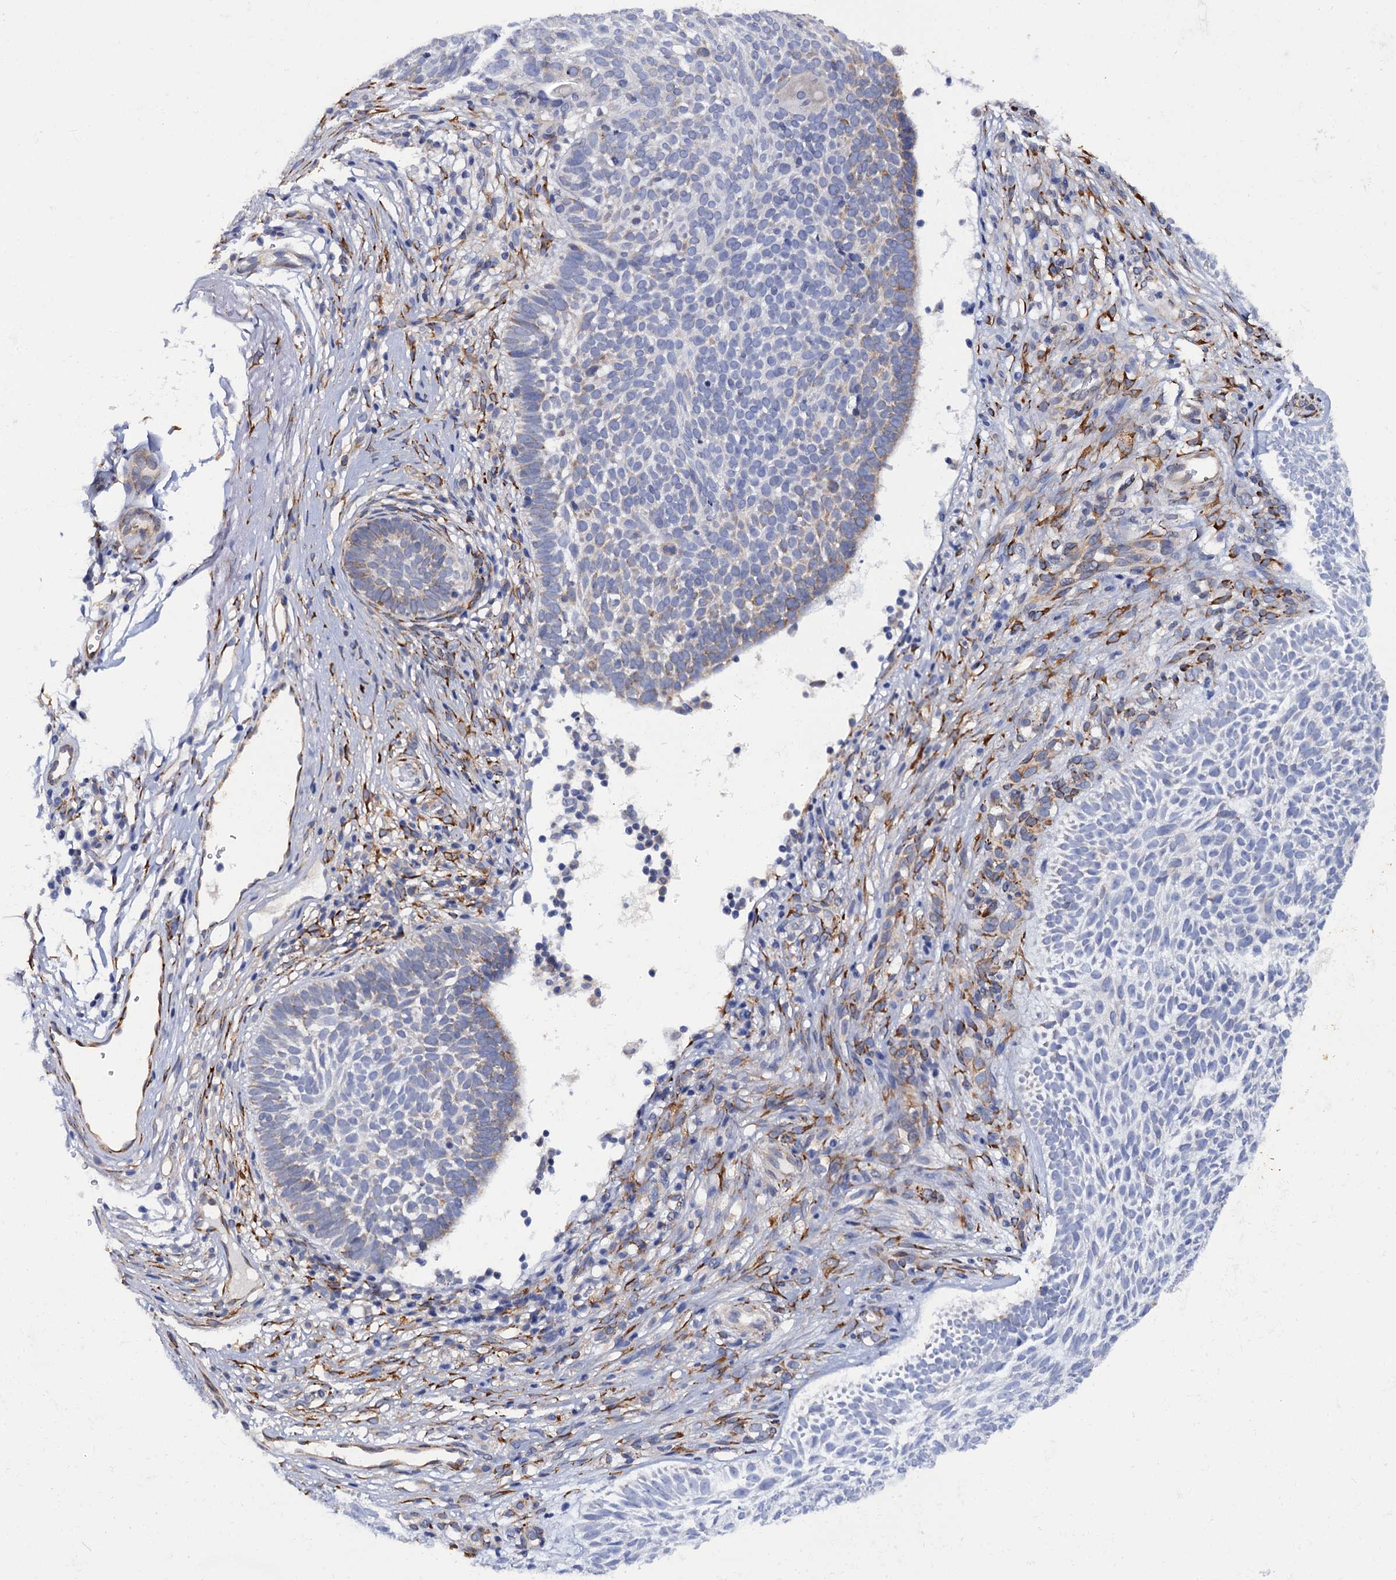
{"staining": {"intensity": "weak", "quantity": "<25%", "location": "cytoplasmic/membranous"}, "tissue": "skin cancer", "cell_type": "Tumor cells", "image_type": "cancer", "snomed": [{"axis": "morphology", "description": "Basal cell carcinoma"}, {"axis": "topography", "description": "Skin"}], "caption": "Immunohistochemistry (IHC) micrograph of basal cell carcinoma (skin) stained for a protein (brown), which shows no positivity in tumor cells.", "gene": "POGLUT3", "patient": {"sex": "male", "age": 75}}